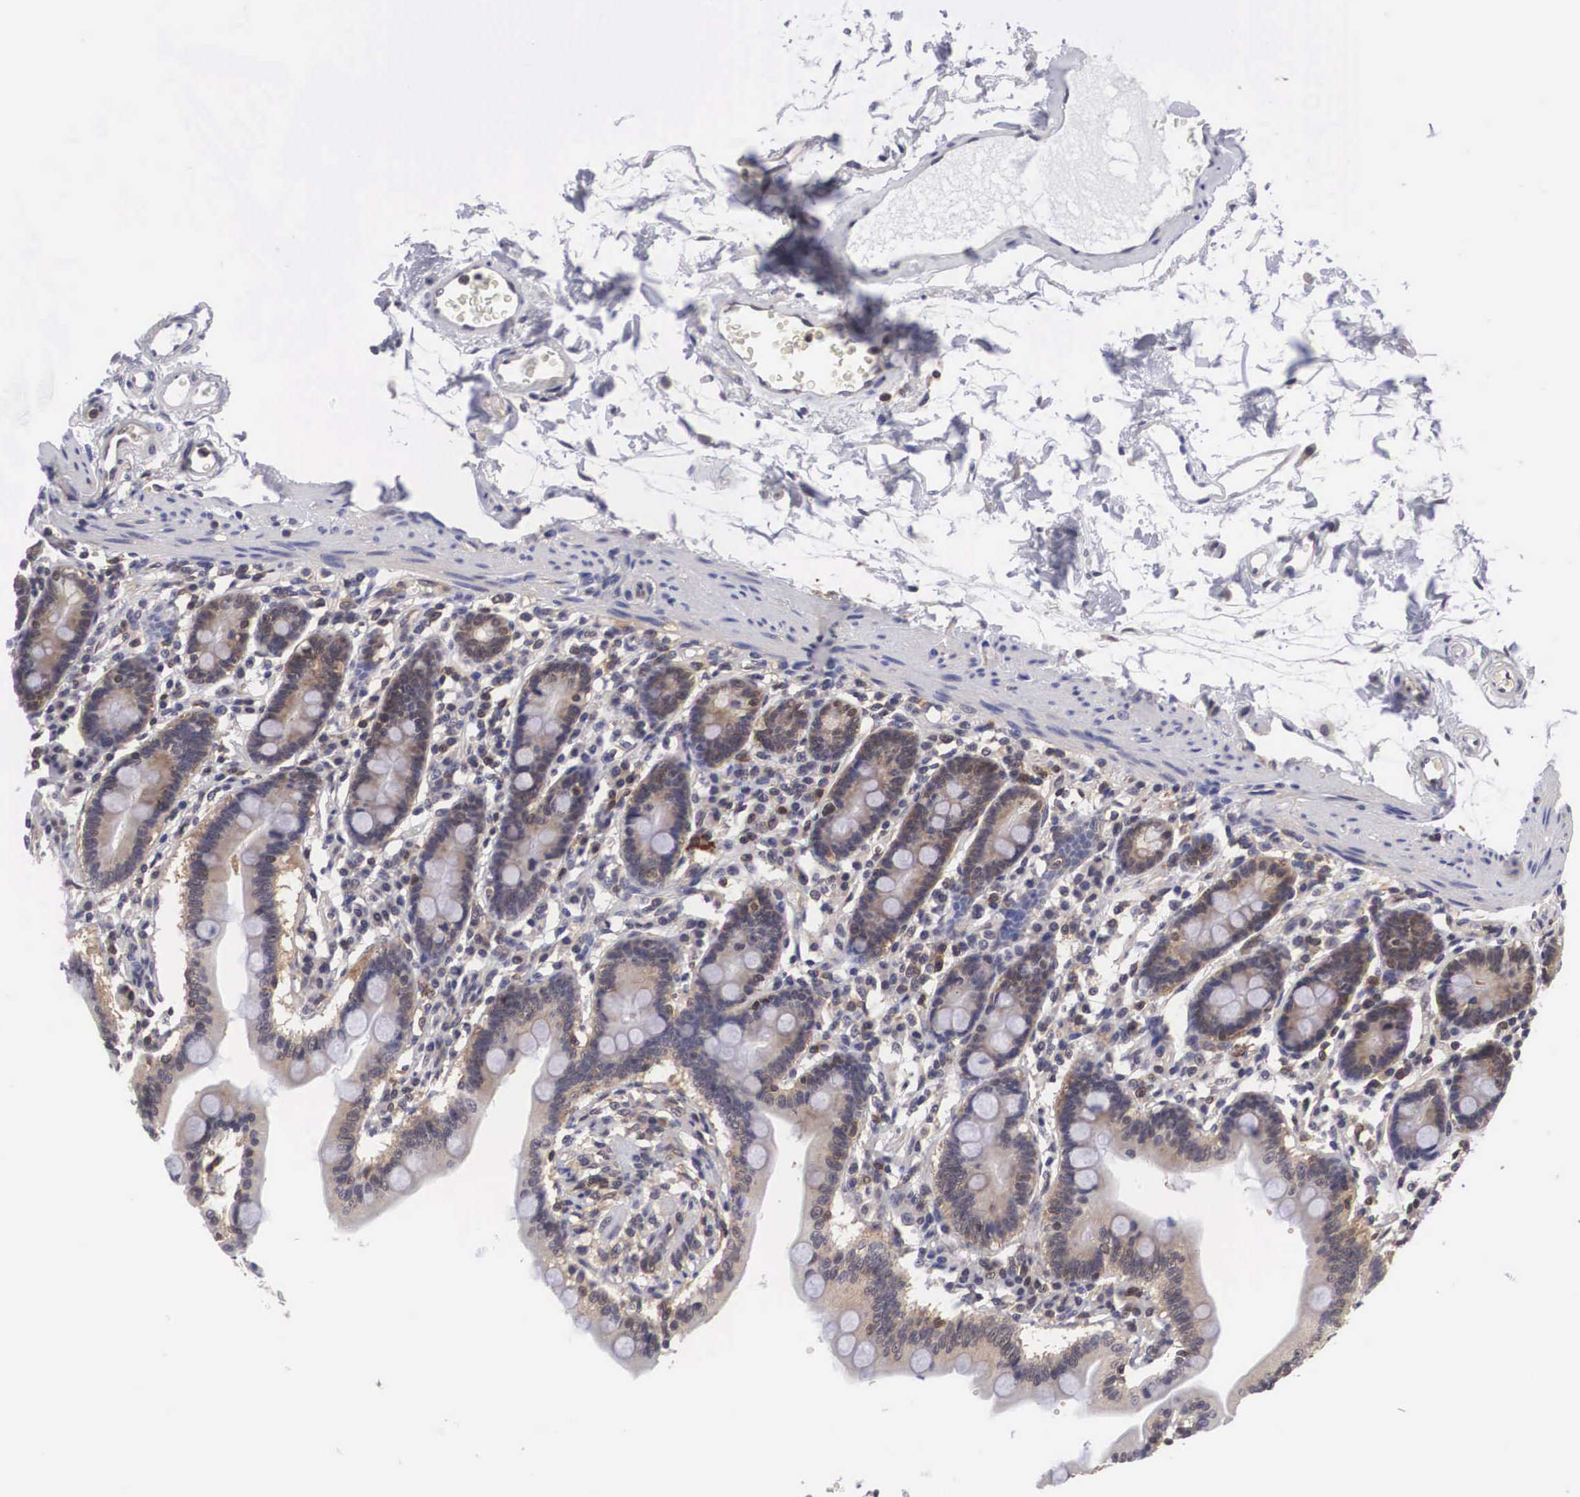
{"staining": {"intensity": "weak", "quantity": "25%-75%", "location": "cytoplasmic/membranous,nuclear"}, "tissue": "duodenum", "cell_type": "Glandular cells", "image_type": "normal", "snomed": [{"axis": "morphology", "description": "Normal tissue, NOS"}, {"axis": "topography", "description": "Duodenum"}], "caption": "Immunohistochemical staining of unremarkable duodenum shows weak cytoplasmic/membranous,nuclear protein staining in about 25%-75% of glandular cells.", "gene": "ADSL", "patient": {"sex": "female", "age": 77}}